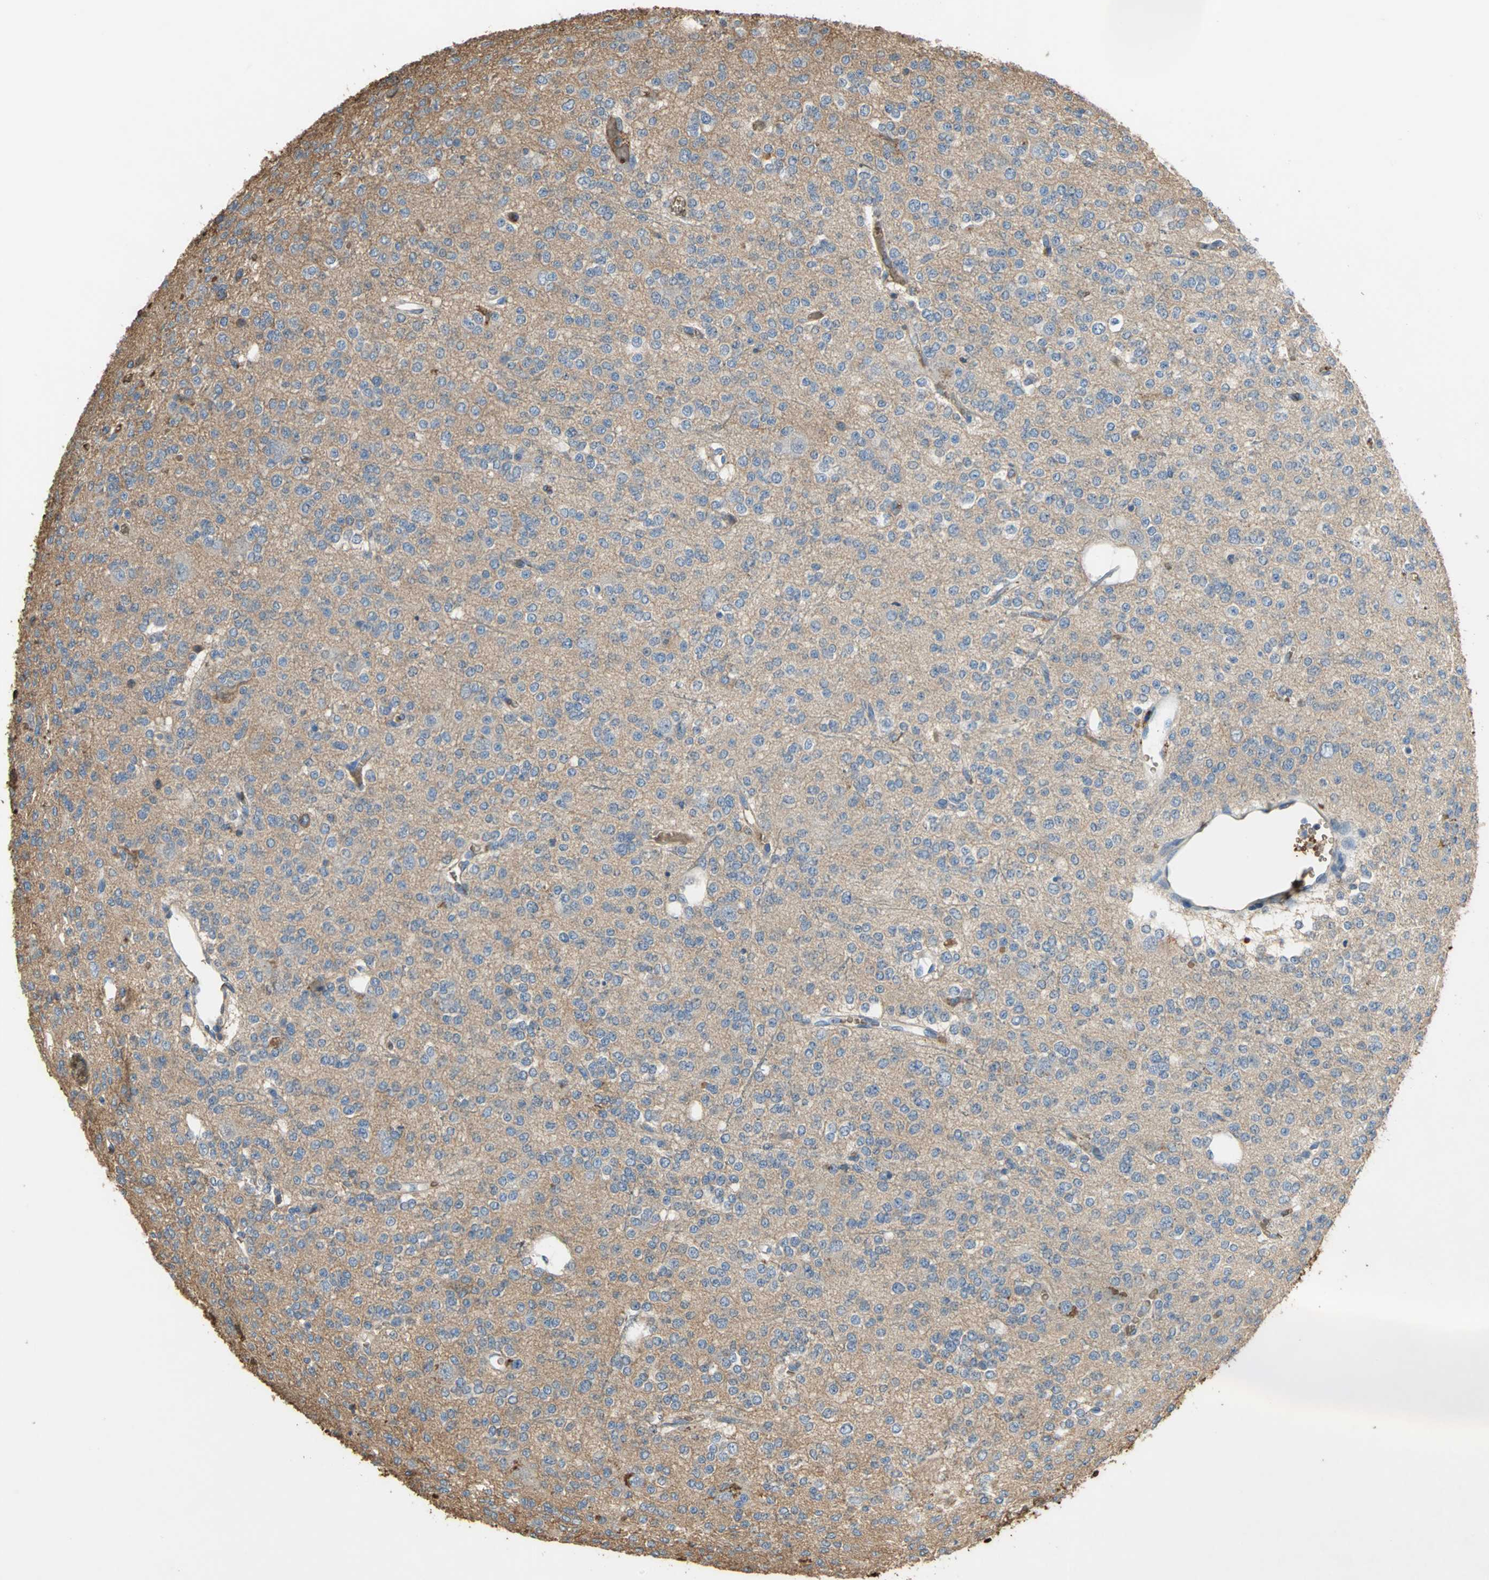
{"staining": {"intensity": "moderate", "quantity": ">75%", "location": "cytoplasmic/membranous"}, "tissue": "glioma", "cell_type": "Tumor cells", "image_type": "cancer", "snomed": [{"axis": "morphology", "description": "Glioma, malignant, Low grade"}, {"axis": "topography", "description": "Brain"}], "caption": "Moderate cytoplasmic/membranous positivity for a protein is appreciated in approximately >75% of tumor cells of malignant glioma (low-grade) using IHC.", "gene": "TREM1", "patient": {"sex": "male", "age": 38}}